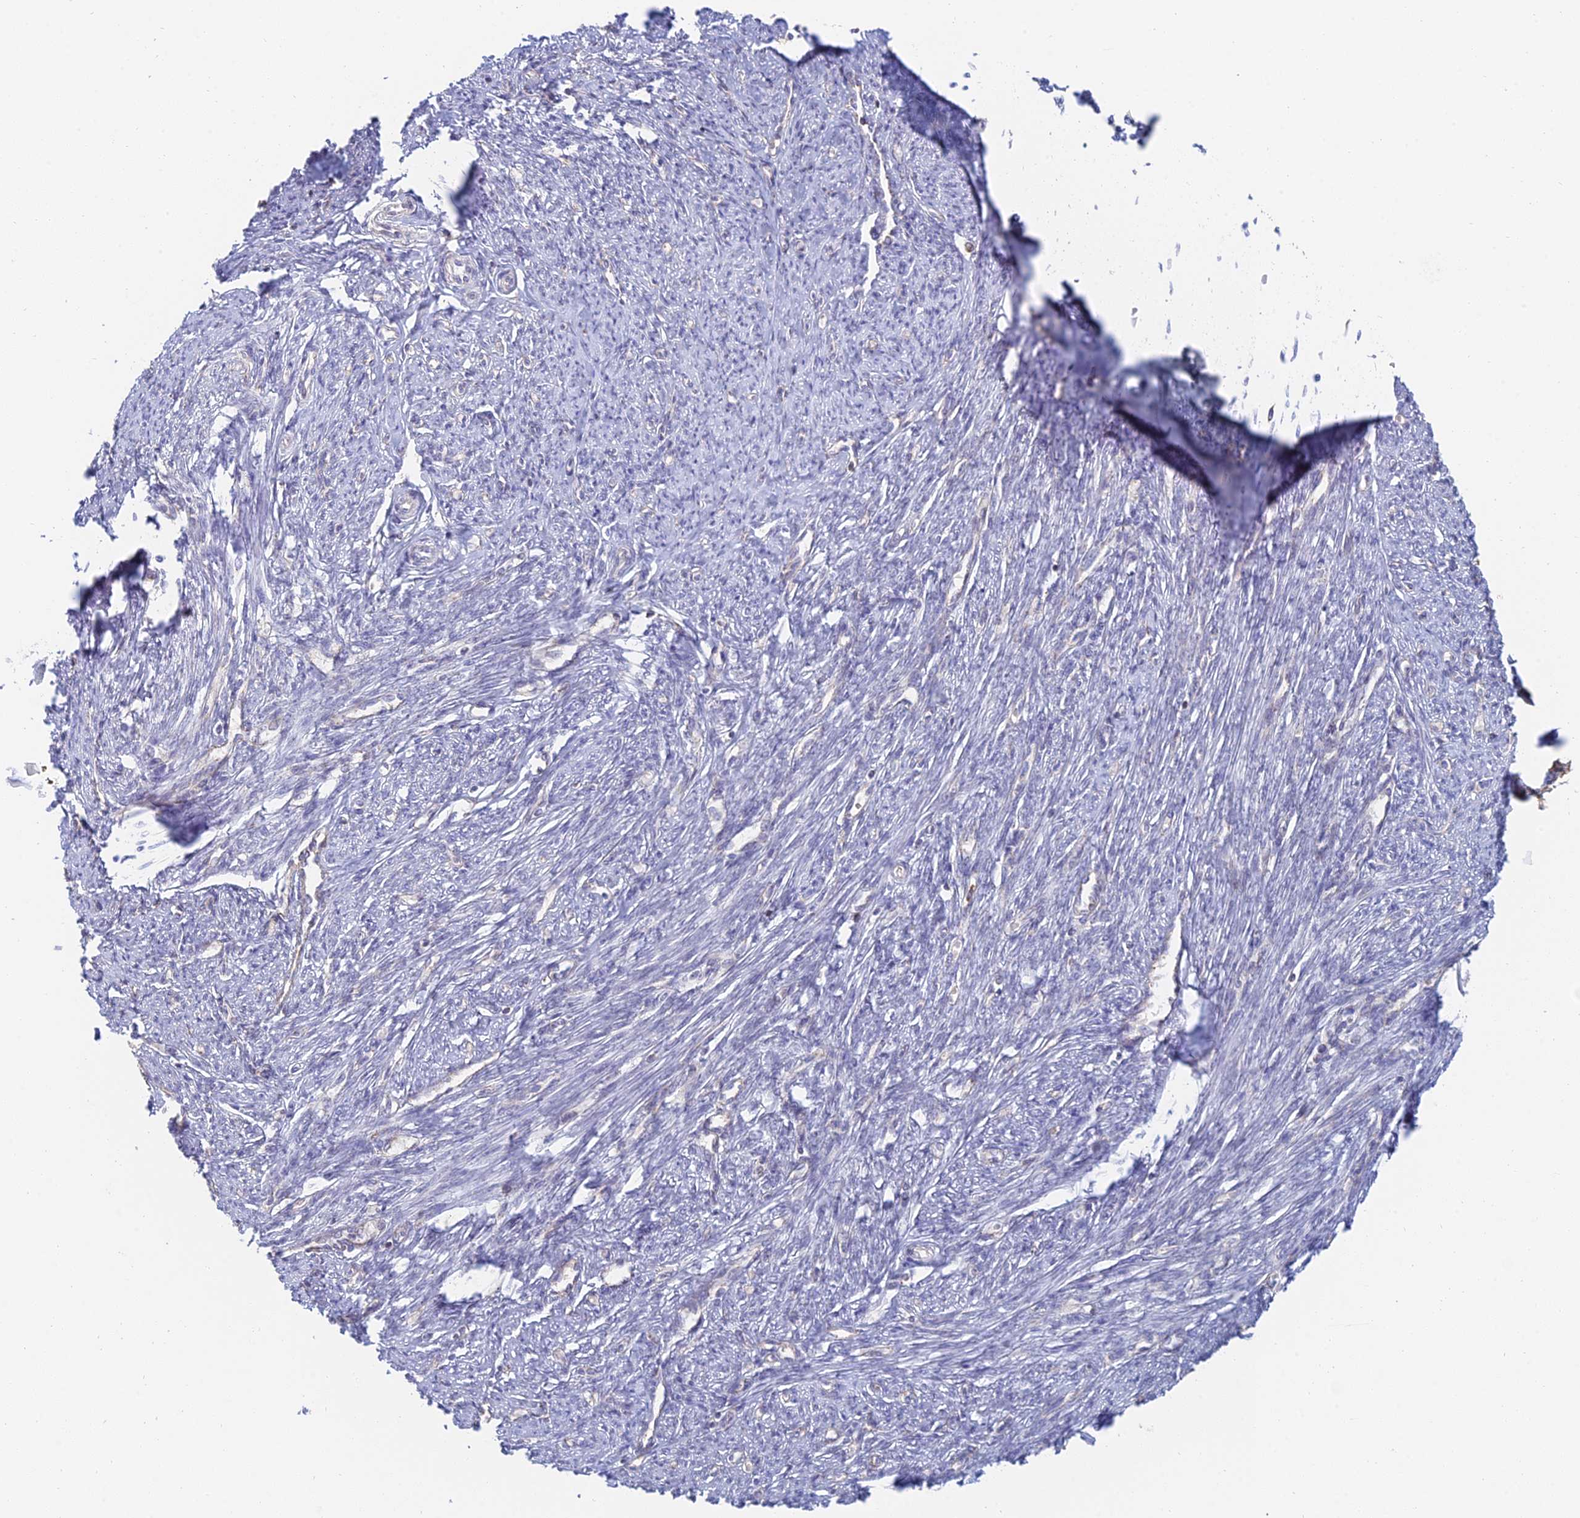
{"staining": {"intensity": "negative", "quantity": "none", "location": "none"}, "tissue": "smooth muscle", "cell_type": "Smooth muscle cells", "image_type": "normal", "snomed": [{"axis": "morphology", "description": "Normal tissue, NOS"}, {"axis": "topography", "description": "Smooth muscle"}, {"axis": "topography", "description": "Uterus"}], "caption": "Immunohistochemistry of unremarkable human smooth muscle demonstrates no expression in smooth muscle cells.", "gene": "ENSG00000267561", "patient": {"sex": "female", "age": 59}}